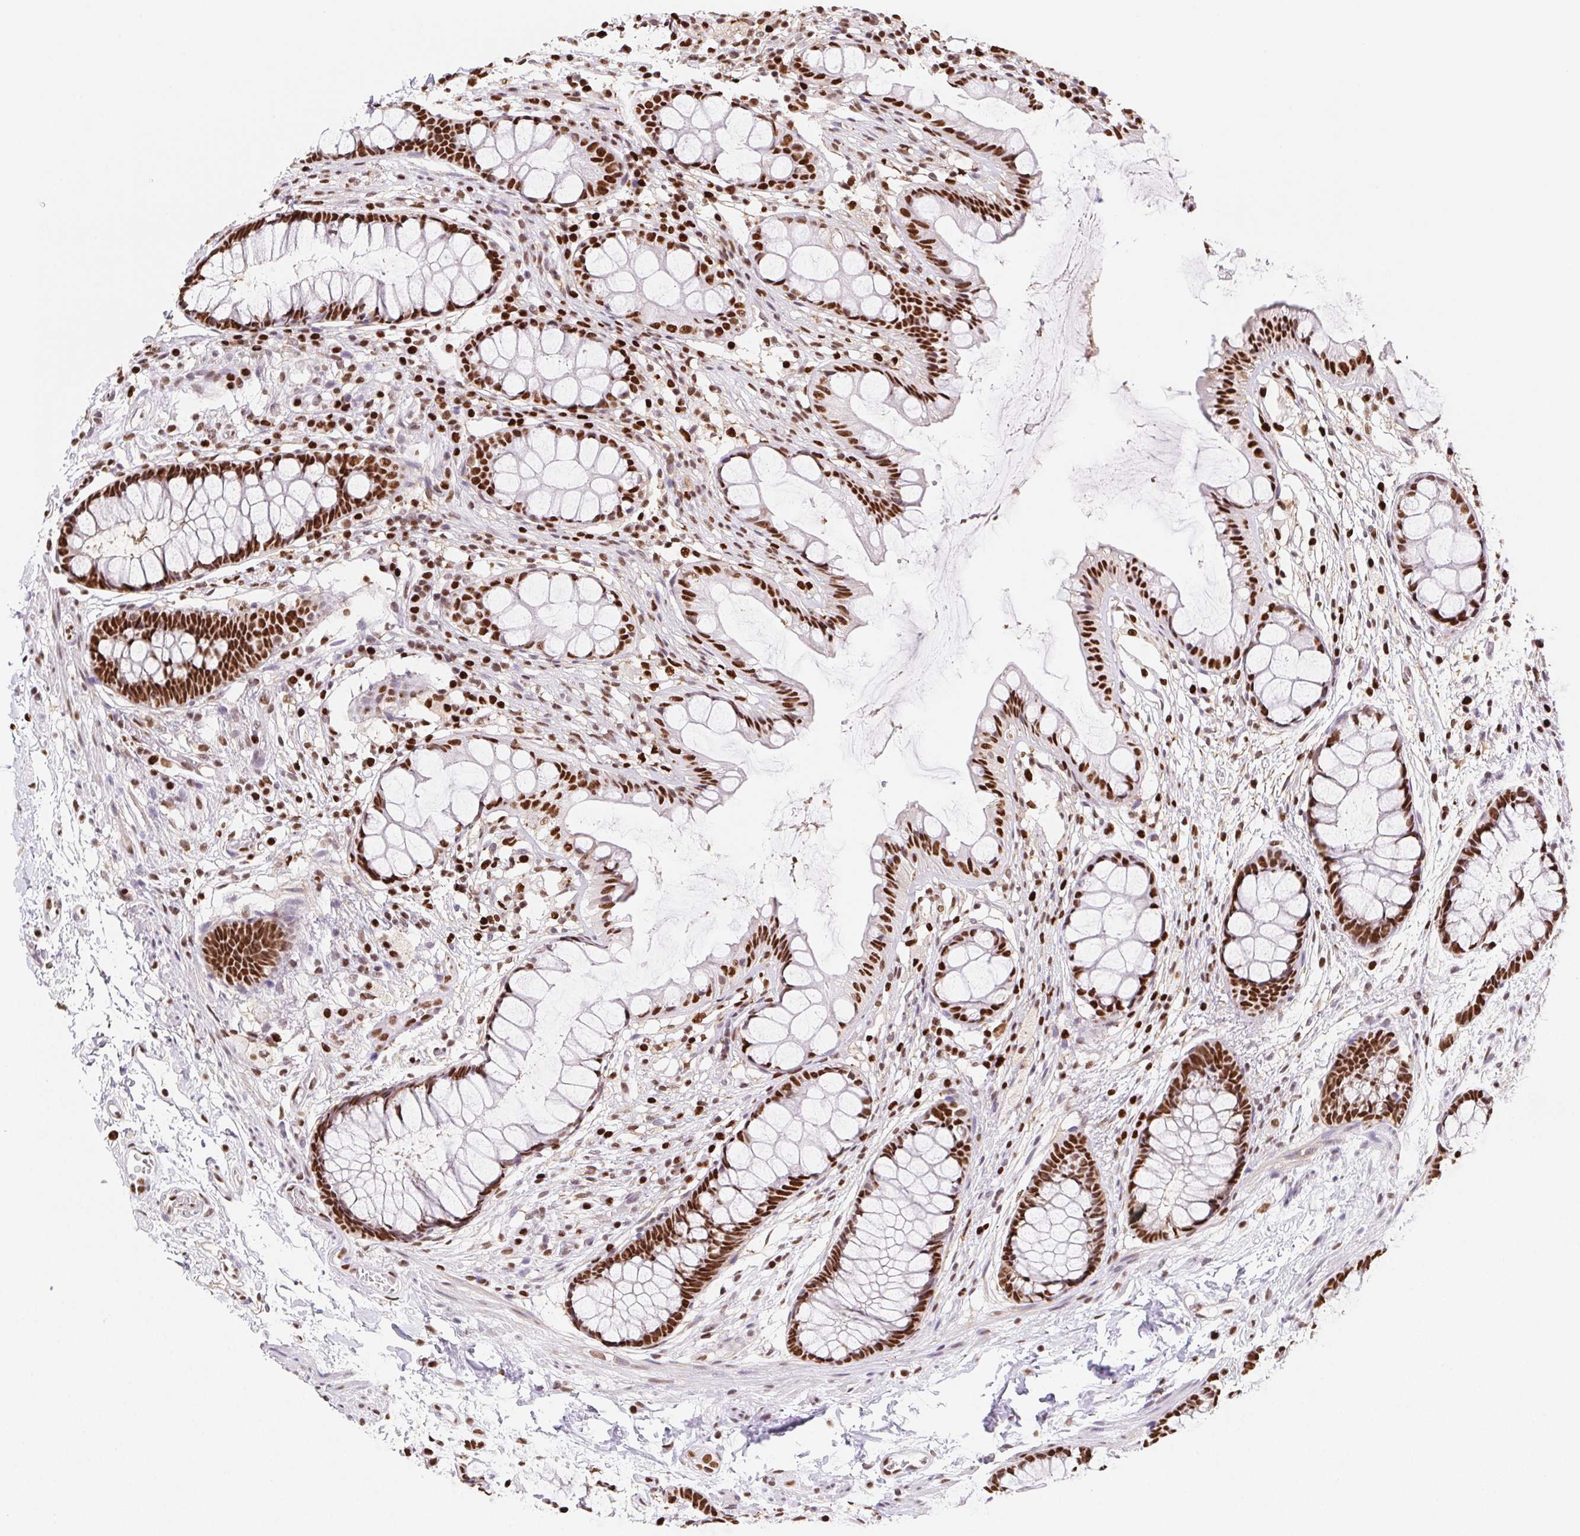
{"staining": {"intensity": "strong", "quantity": ">75%", "location": "nuclear"}, "tissue": "rectum", "cell_type": "Glandular cells", "image_type": "normal", "snomed": [{"axis": "morphology", "description": "Normal tissue, NOS"}, {"axis": "topography", "description": "Rectum"}], "caption": "Immunohistochemical staining of normal human rectum exhibits >75% levels of strong nuclear protein positivity in approximately >75% of glandular cells.", "gene": "SETSIP", "patient": {"sex": "female", "age": 62}}